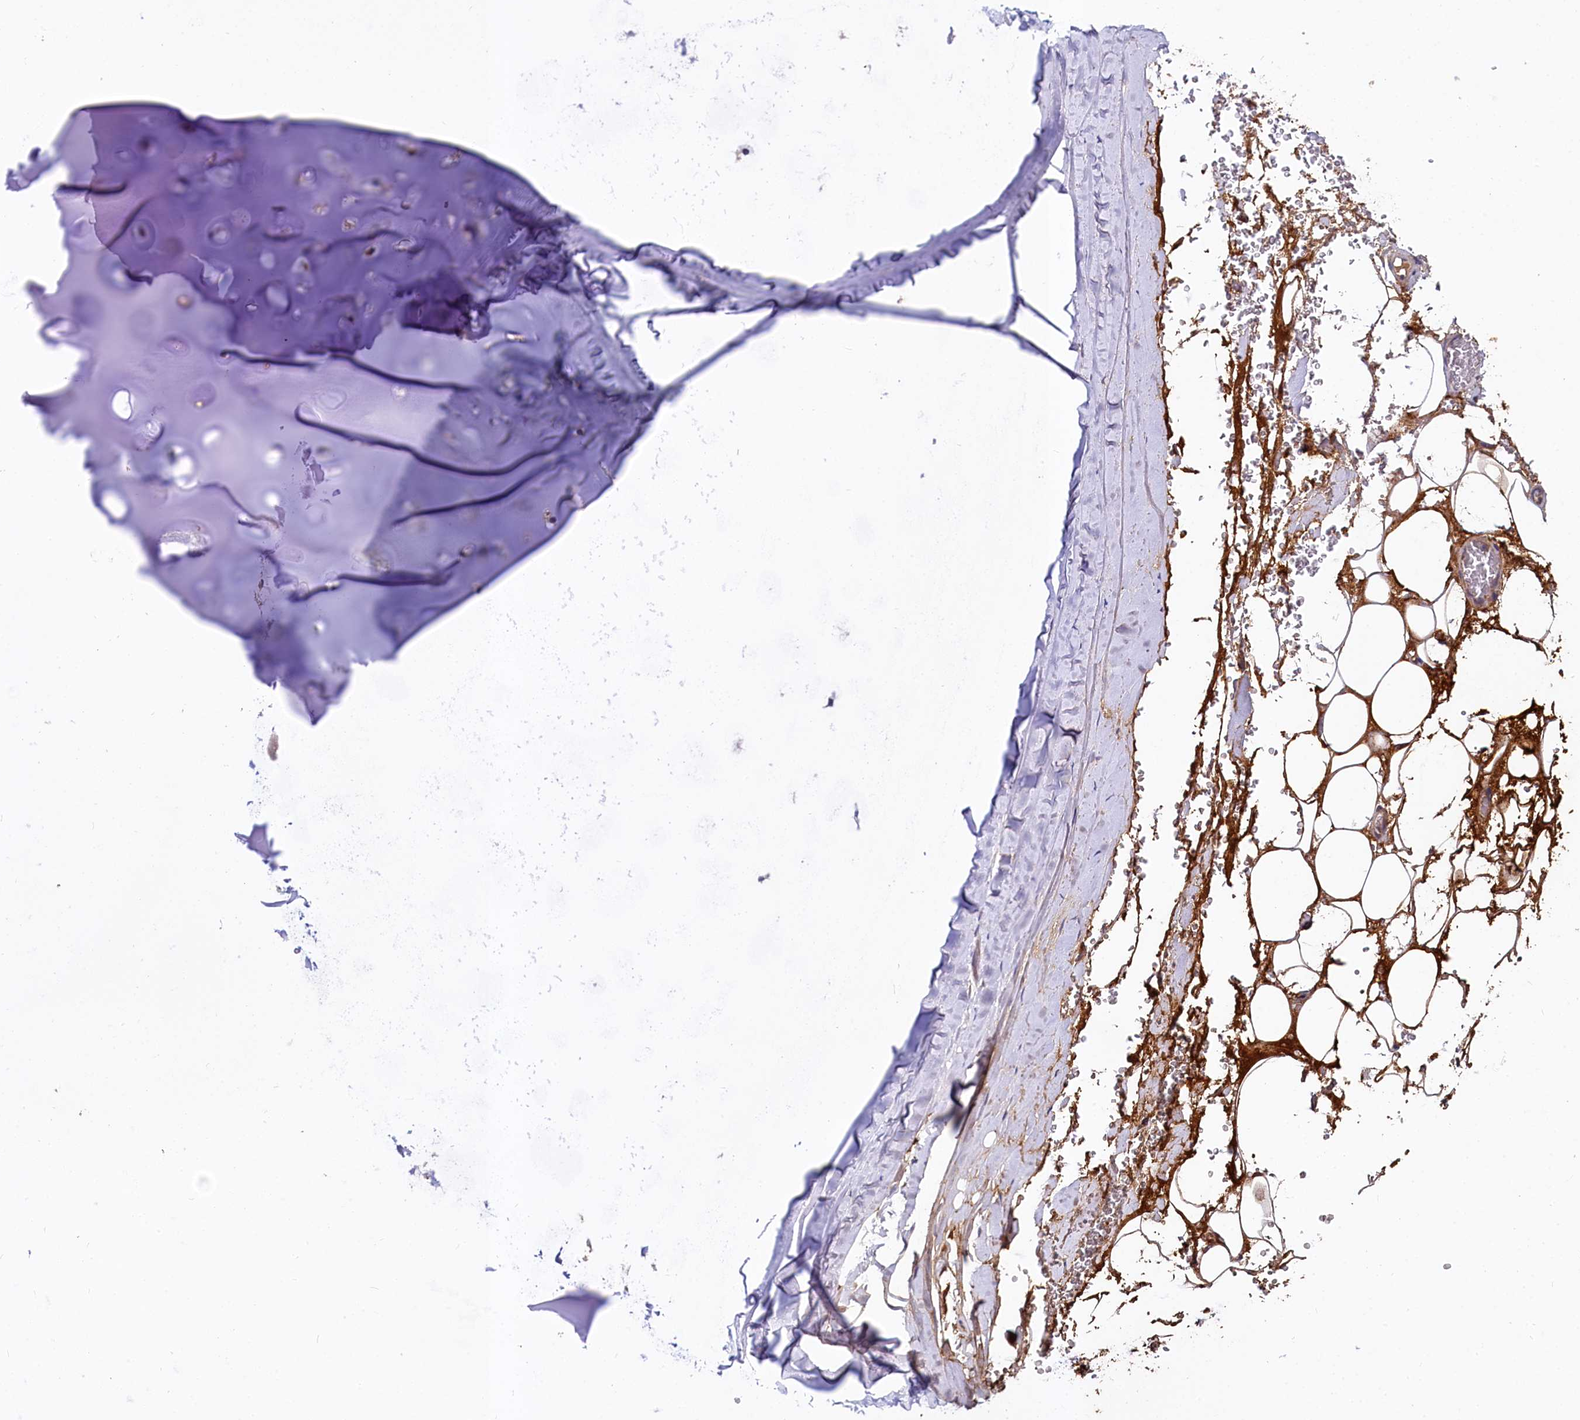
{"staining": {"intensity": "moderate", "quantity": "25%-75%", "location": "cytoplasmic/membranous"}, "tissue": "adipose tissue", "cell_type": "Adipocytes", "image_type": "normal", "snomed": [{"axis": "morphology", "description": "Normal tissue, NOS"}, {"axis": "topography", "description": "Cartilage tissue"}], "caption": "Adipose tissue was stained to show a protein in brown. There is medium levels of moderate cytoplasmic/membranous staining in approximately 25%-75% of adipocytes.", "gene": "SPRYD3", "patient": {"sex": "female", "age": 63}}